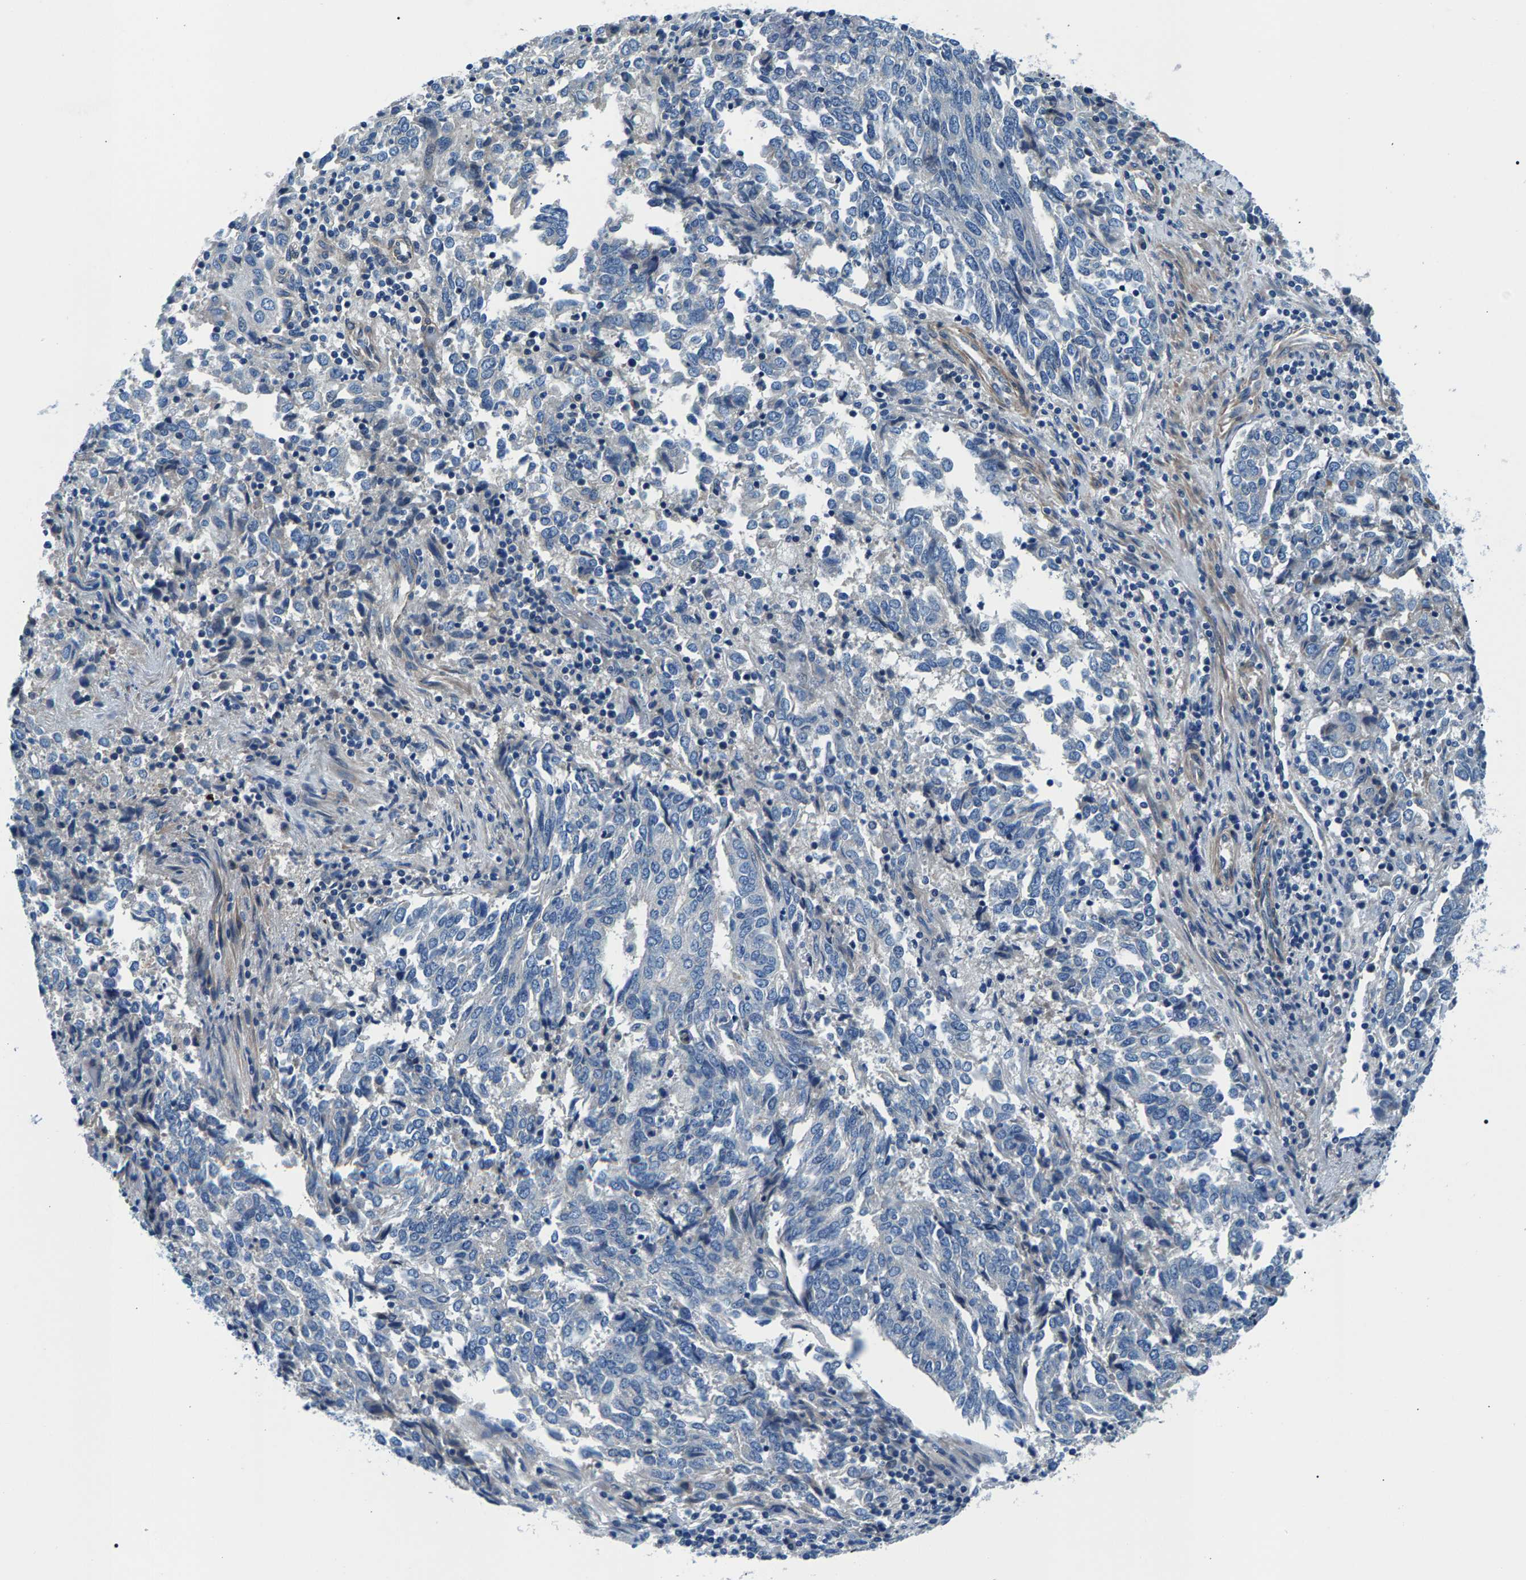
{"staining": {"intensity": "negative", "quantity": "none", "location": "none"}, "tissue": "endometrial cancer", "cell_type": "Tumor cells", "image_type": "cancer", "snomed": [{"axis": "morphology", "description": "Adenocarcinoma, NOS"}, {"axis": "topography", "description": "Endometrium"}], "caption": "DAB immunohistochemical staining of endometrial cancer (adenocarcinoma) exhibits no significant staining in tumor cells.", "gene": "CDRT4", "patient": {"sex": "female", "age": 80}}